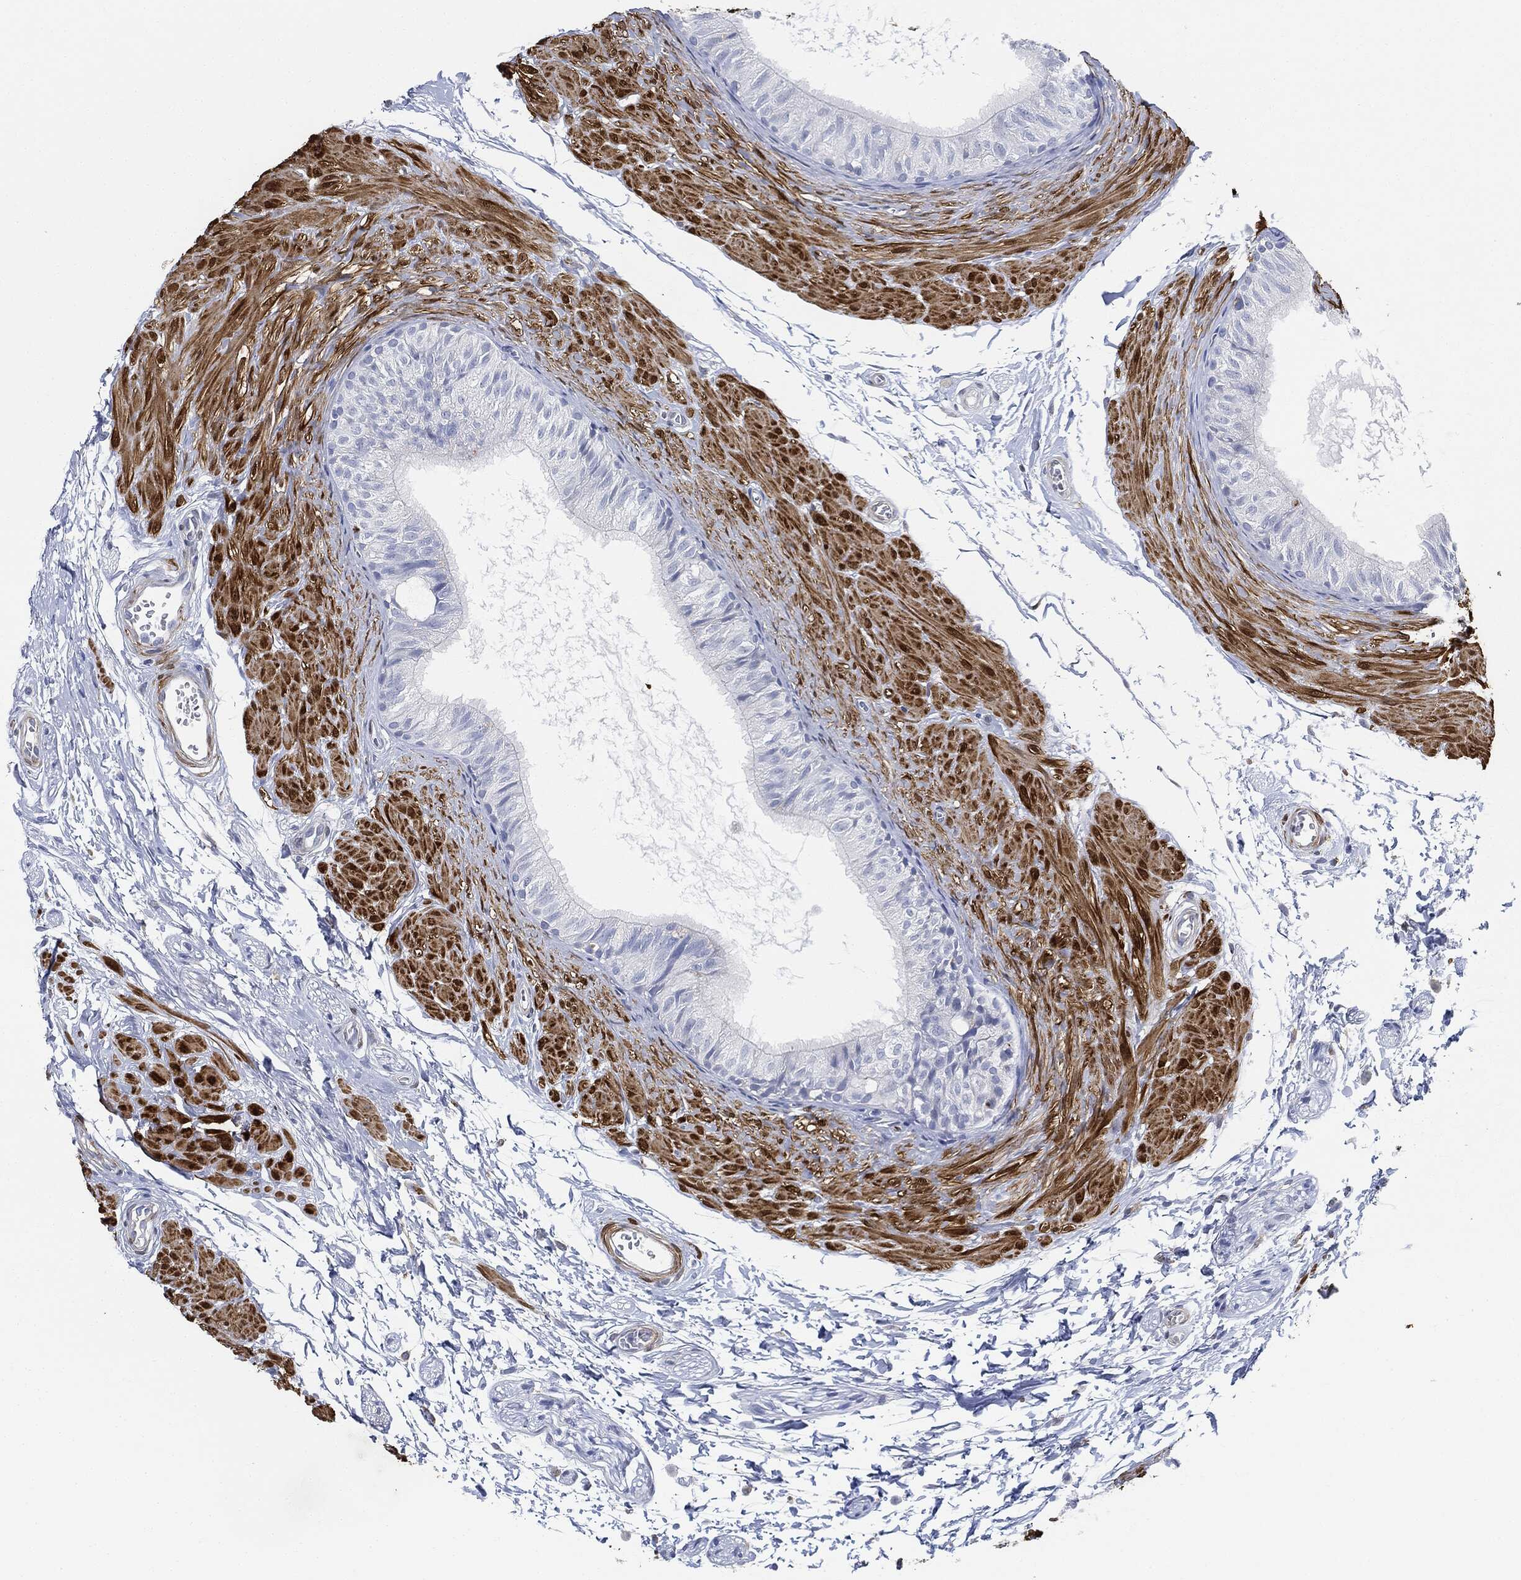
{"staining": {"intensity": "negative", "quantity": "none", "location": "none"}, "tissue": "epididymis", "cell_type": "Glandular cells", "image_type": "normal", "snomed": [{"axis": "morphology", "description": "Normal tissue, NOS"}, {"axis": "topography", "description": "Epididymis"}], "caption": "Micrograph shows no protein staining in glandular cells of unremarkable epididymis. Nuclei are stained in blue.", "gene": "TAGLN", "patient": {"sex": "male", "age": 22}}